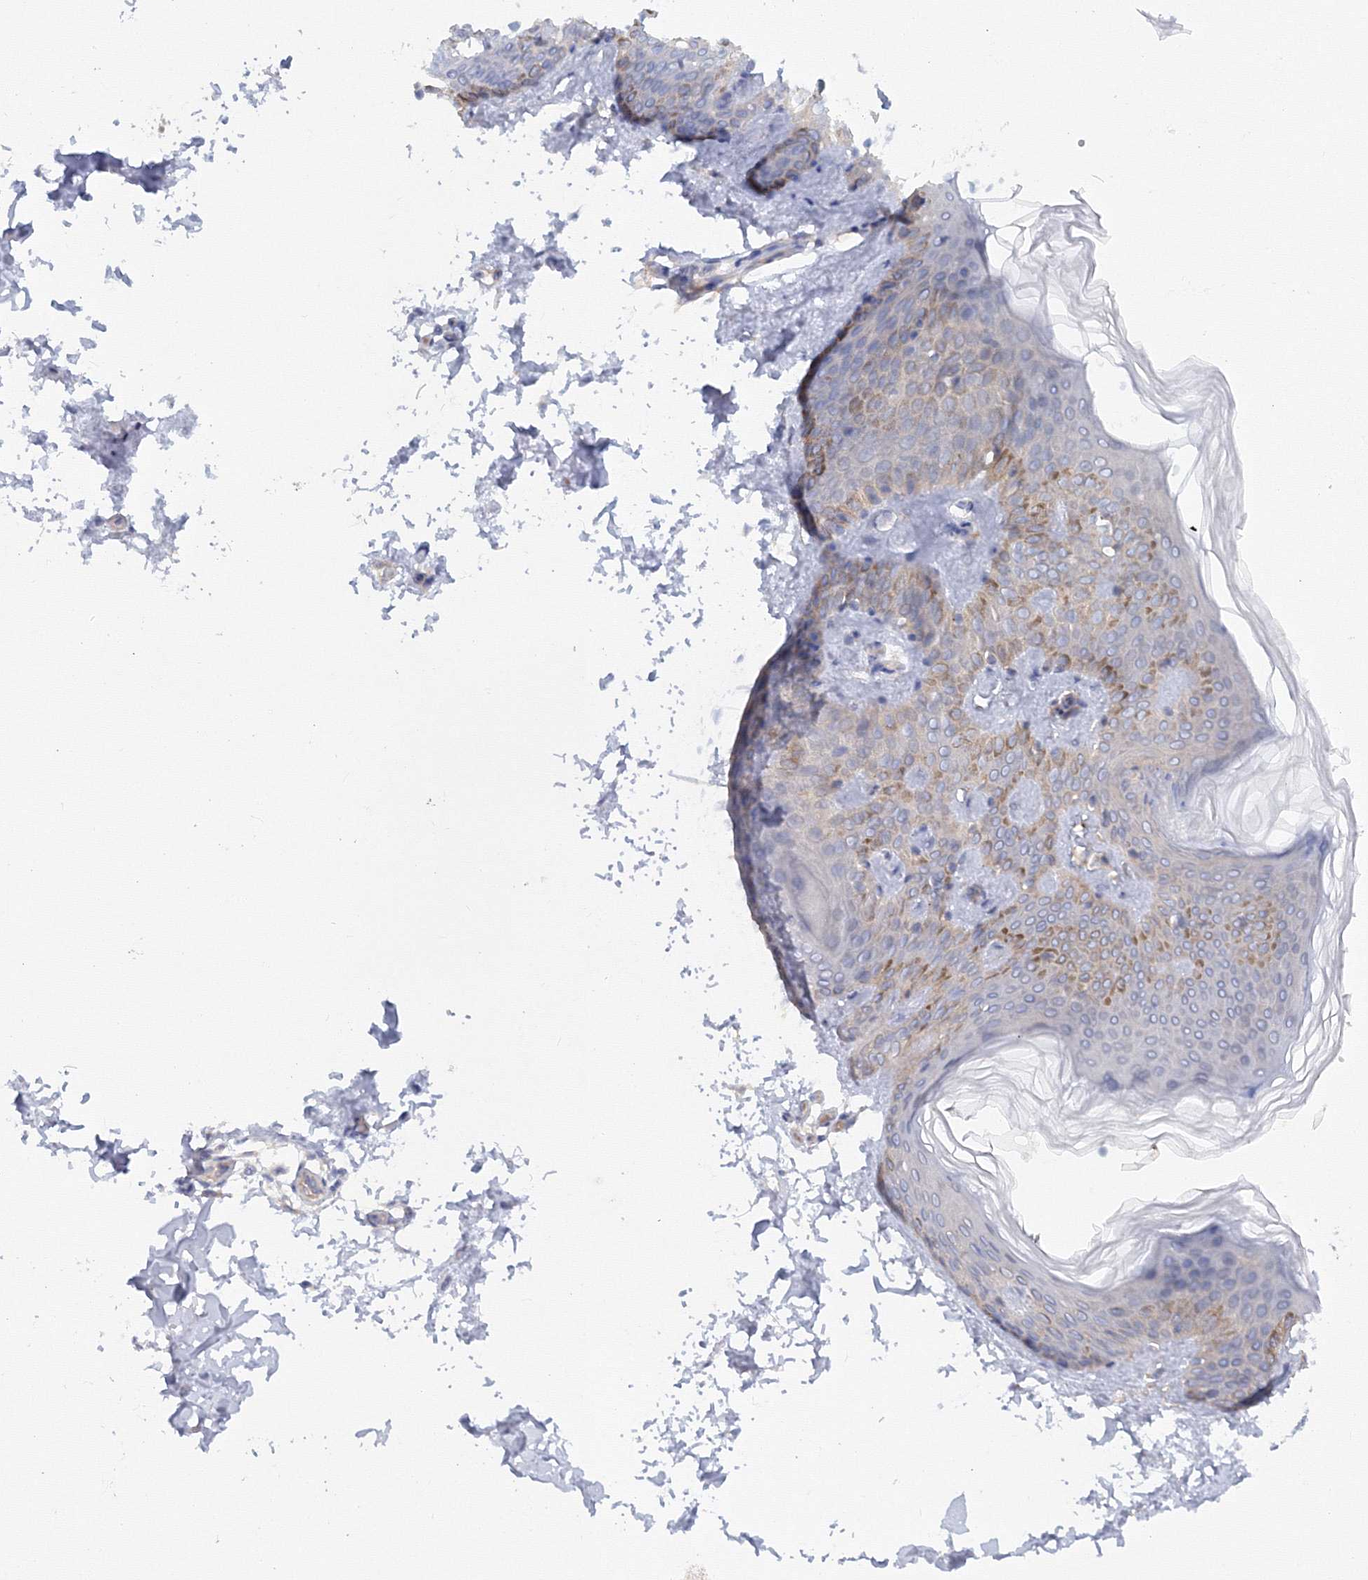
{"staining": {"intensity": "negative", "quantity": "none", "location": "none"}, "tissue": "skin", "cell_type": "Fibroblasts", "image_type": "normal", "snomed": [{"axis": "morphology", "description": "Normal tissue, NOS"}, {"axis": "morphology", "description": "Neoplasm, benign, NOS"}, {"axis": "topography", "description": "Skin"}, {"axis": "topography", "description": "Soft tissue"}], "caption": "Fibroblasts show no significant protein staining in benign skin.", "gene": "EXOC1", "patient": {"sex": "male", "age": 26}}